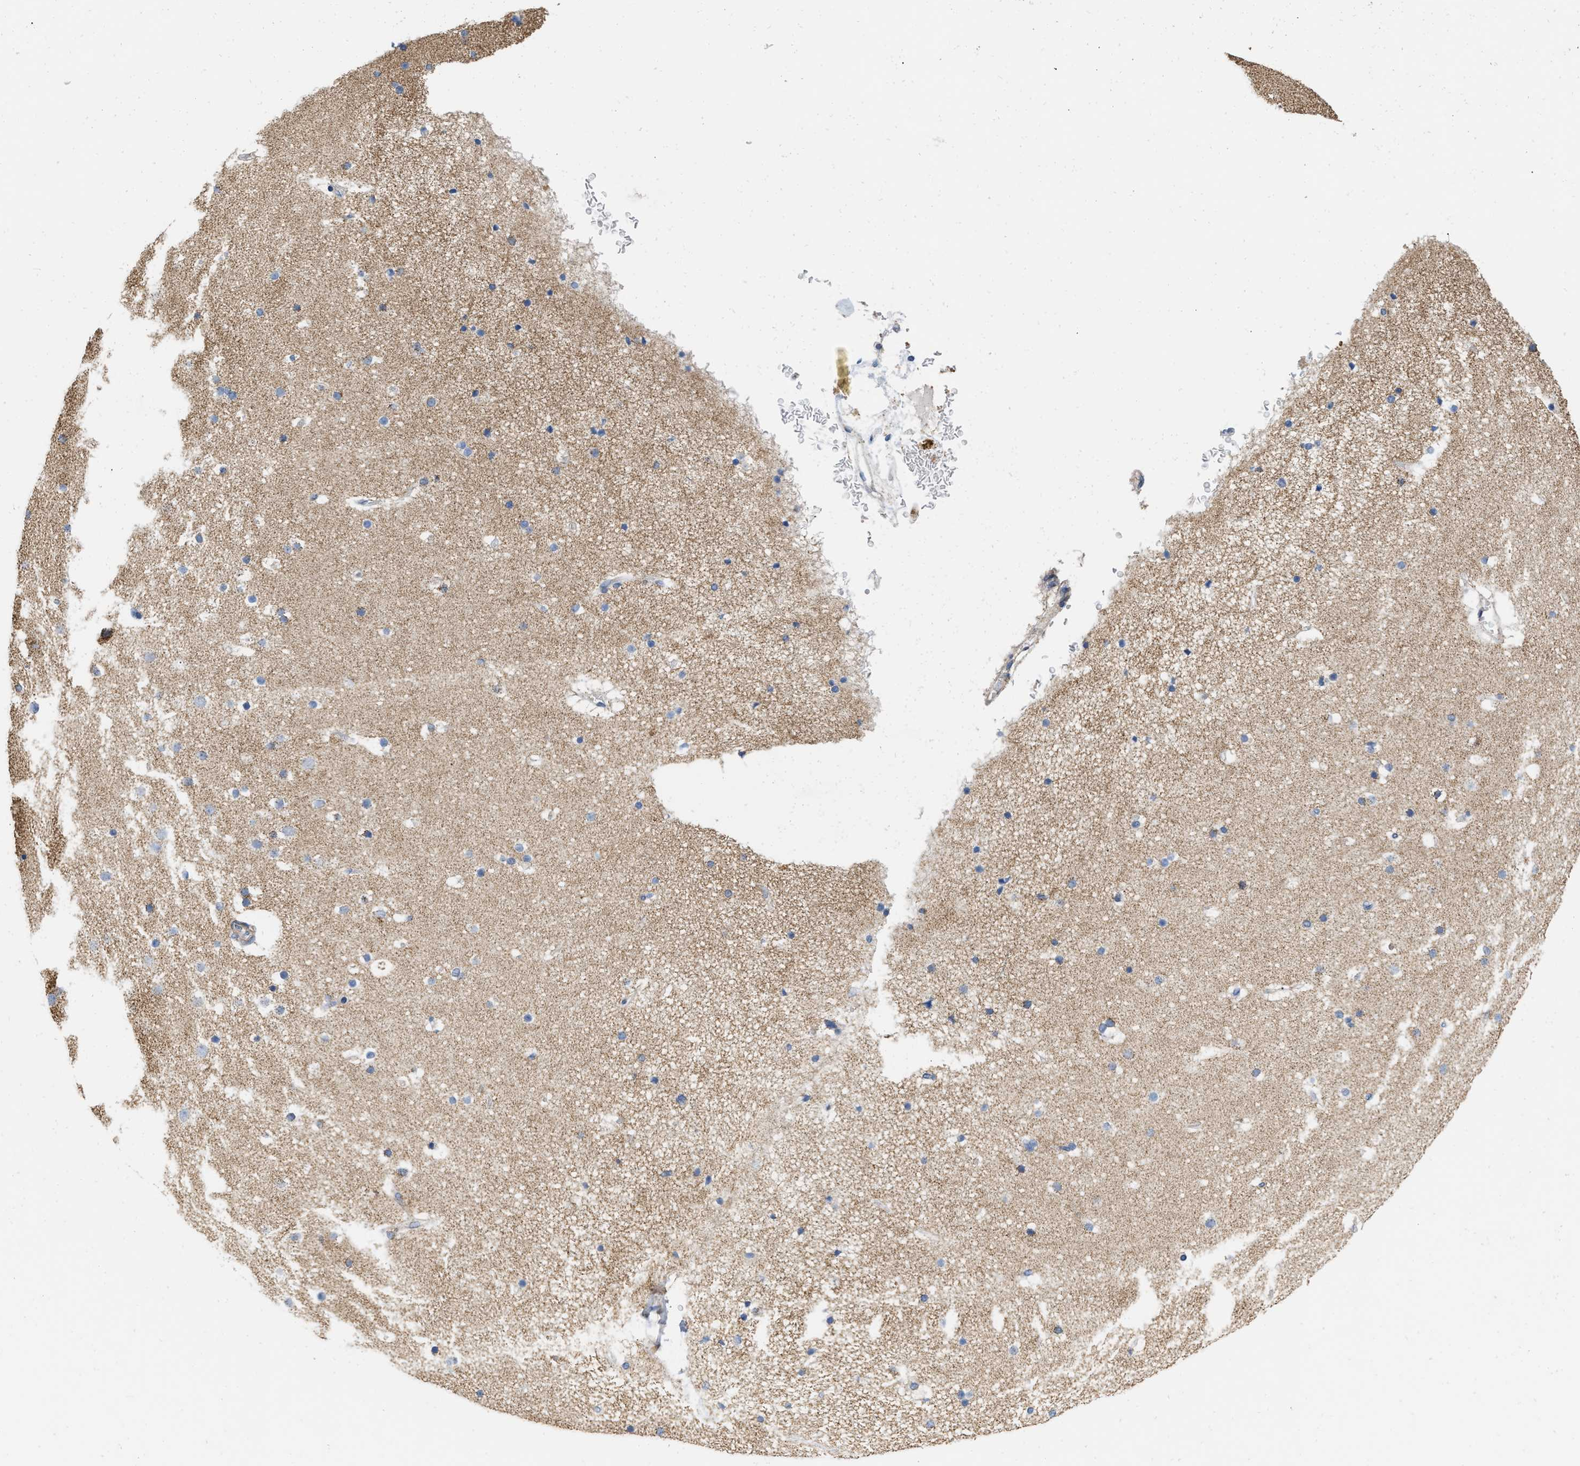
{"staining": {"intensity": "moderate", "quantity": "<25%", "location": "cytoplasmic/membranous"}, "tissue": "cerebral cortex", "cell_type": "Endothelial cells", "image_type": "normal", "snomed": [{"axis": "morphology", "description": "Normal tissue, NOS"}, {"axis": "topography", "description": "Cerebral cortex"}], "caption": "IHC staining of normal cerebral cortex, which reveals low levels of moderate cytoplasmic/membranous staining in approximately <25% of endothelial cells indicating moderate cytoplasmic/membranous protein expression. The staining was performed using DAB (brown) for protein detection and nuclei were counterstained in hematoxylin (blue).", "gene": "GRB10", "patient": {"sex": "male", "age": 57}}